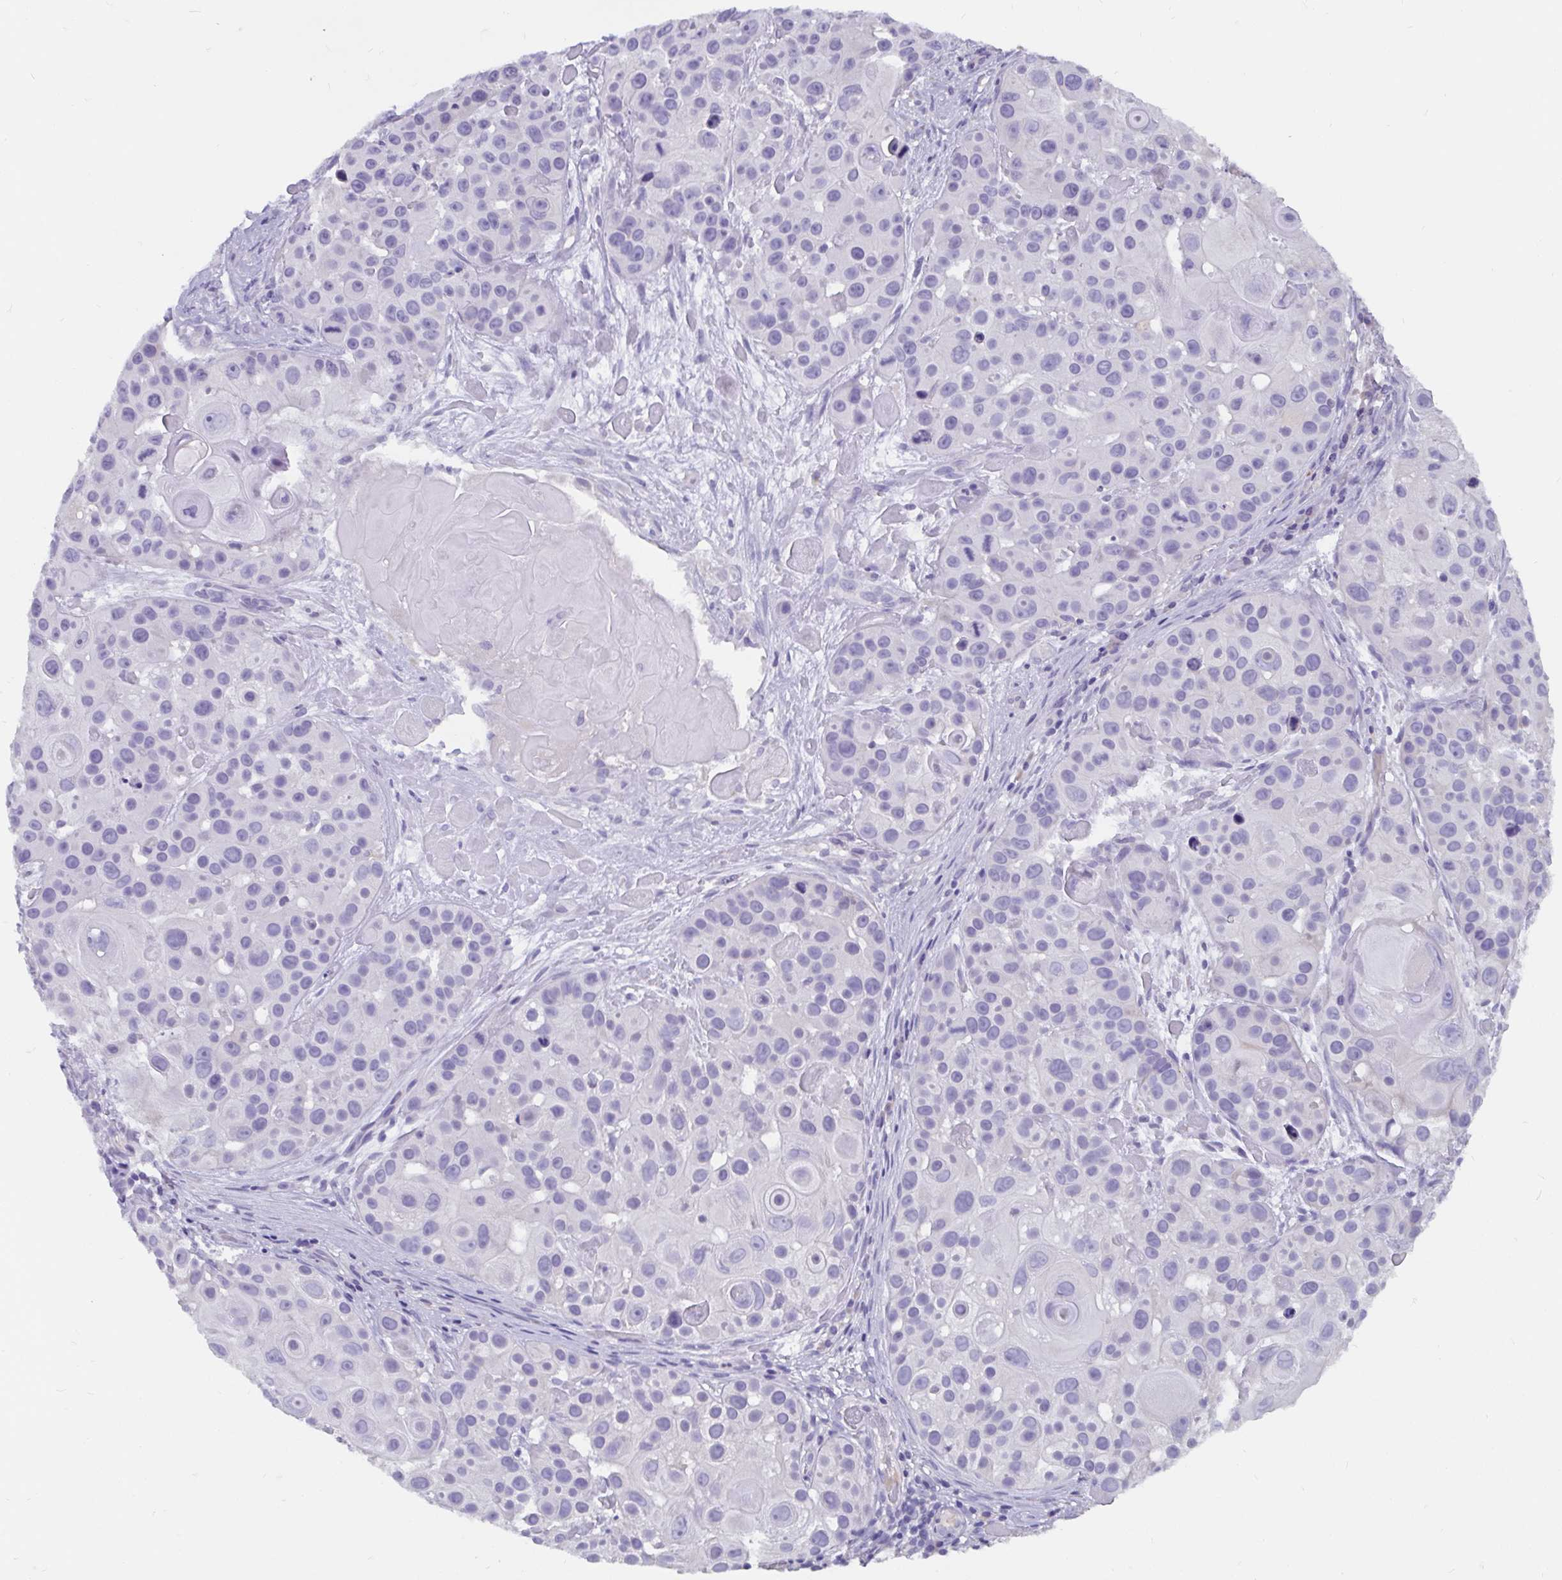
{"staining": {"intensity": "negative", "quantity": "none", "location": "none"}, "tissue": "skin cancer", "cell_type": "Tumor cells", "image_type": "cancer", "snomed": [{"axis": "morphology", "description": "Squamous cell carcinoma, NOS"}, {"axis": "topography", "description": "Skin"}], "caption": "The immunohistochemistry (IHC) image has no significant expression in tumor cells of skin squamous cell carcinoma tissue. (Stains: DAB IHC with hematoxylin counter stain, Microscopy: brightfield microscopy at high magnification).", "gene": "ADAMTS6", "patient": {"sex": "male", "age": 92}}